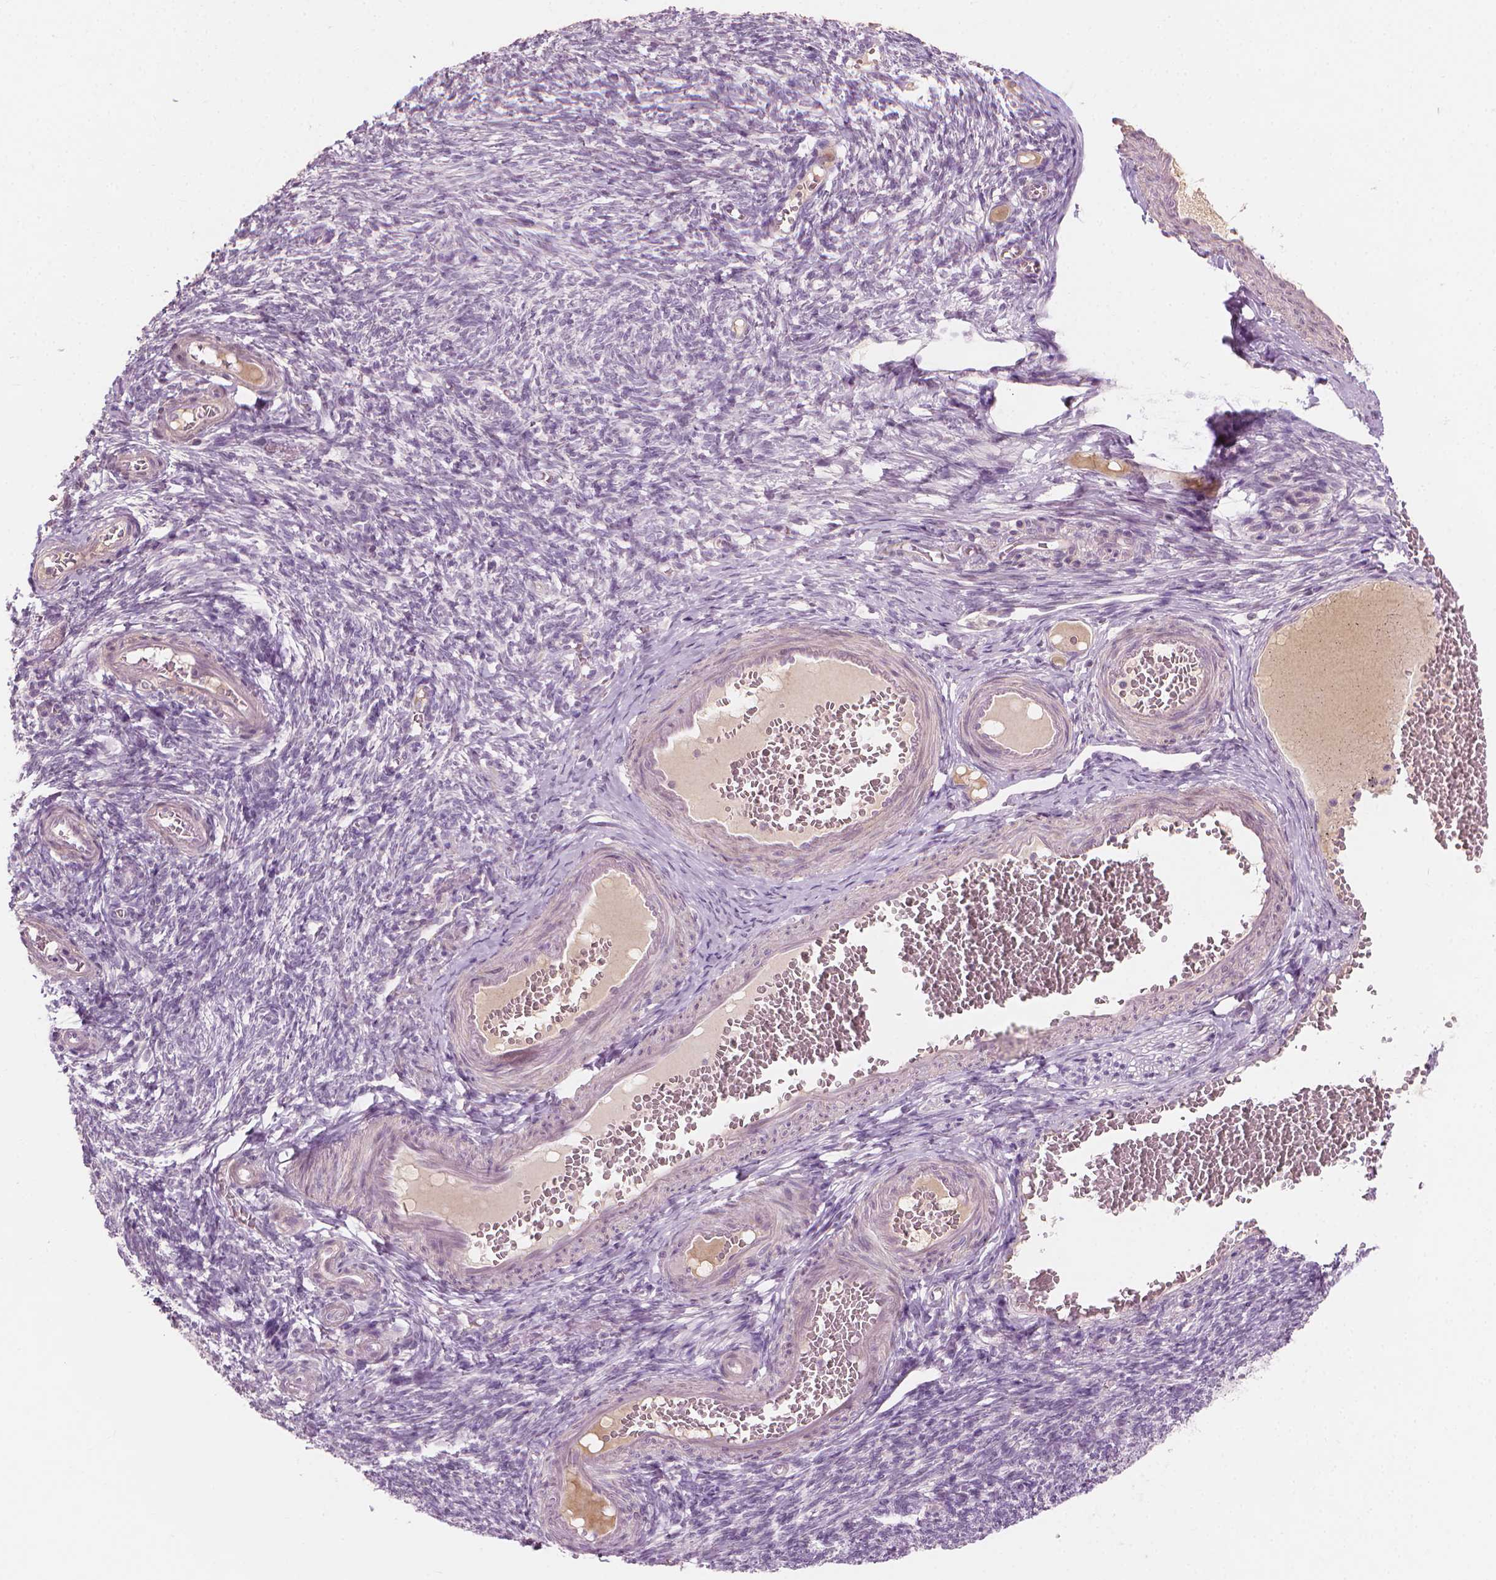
{"staining": {"intensity": "negative", "quantity": "none", "location": "none"}, "tissue": "ovary", "cell_type": "Follicle cells", "image_type": "normal", "snomed": [{"axis": "morphology", "description": "Normal tissue, NOS"}, {"axis": "topography", "description": "Ovary"}], "caption": "The IHC photomicrograph has no significant expression in follicle cells of ovary. (Brightfield microscopy of DAB (3,3'-diaminobenzidine) IHC at high magnification).", "gene": "SAXO2", "patient": {"sex": "female", "age": 39}}